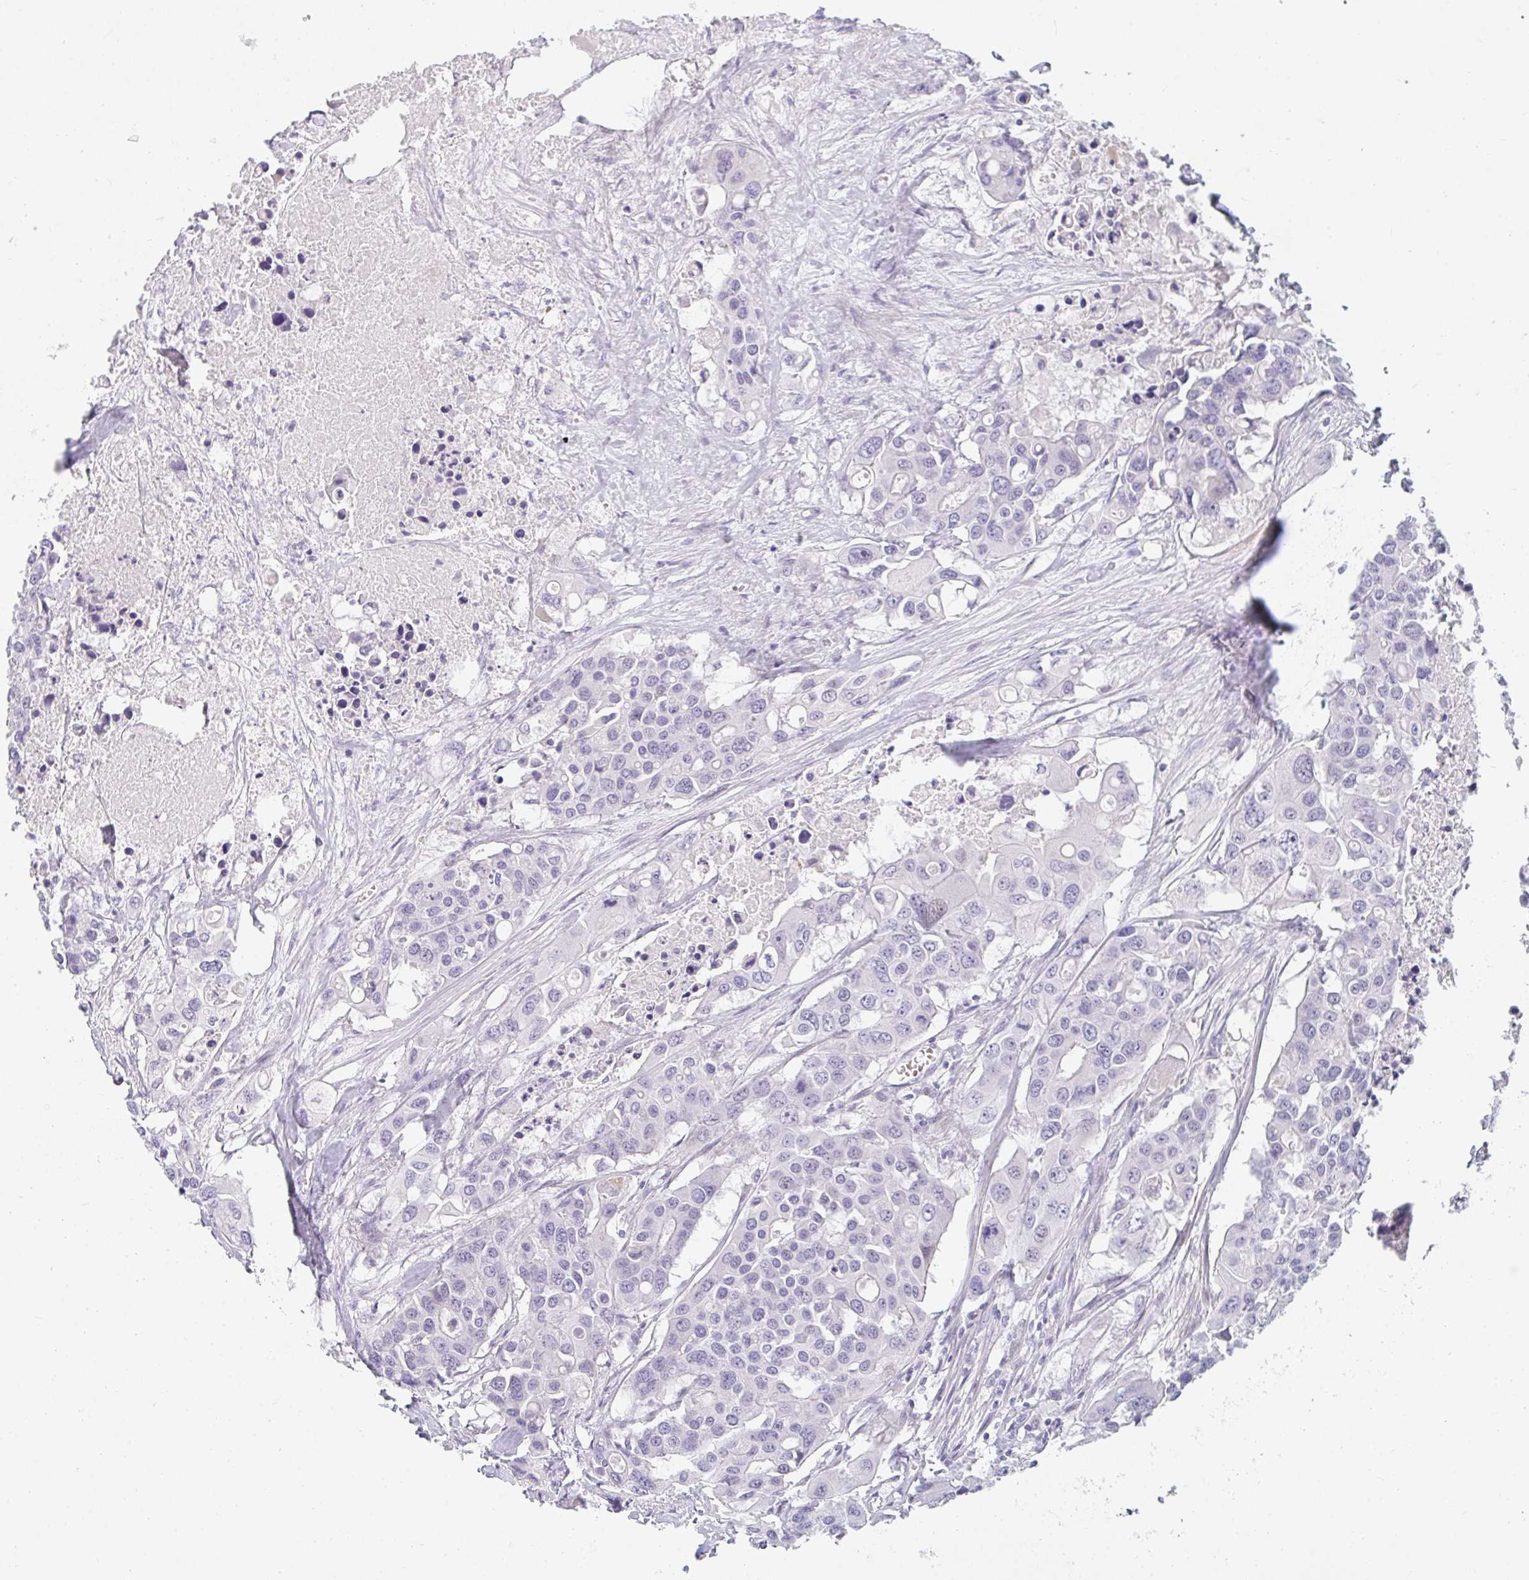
{"staining": {"intensity": "negative", "quantity": "none", "location": "none"}, "tissue": "colorectal cancer", "cell_type": "Tumor cells", "image_type": "cancer", "snomed": [{"axis": "morphology", "description": "Adenocarcinoma, NOS"}, {"axis": "topography", "description": "Colon"}], "caption": "IHC photomicrograph of human colorectal cancer (adenocarcinoma) stained for a protein (brown), which shows no staining in tumor cells. (DAB (3,3'-diaminobenzidine) immunohistochemistry (IHC) with hematoxylin counter stain).", "gene": "NEU2", "patient": {"sex": "male", "age": 77}}